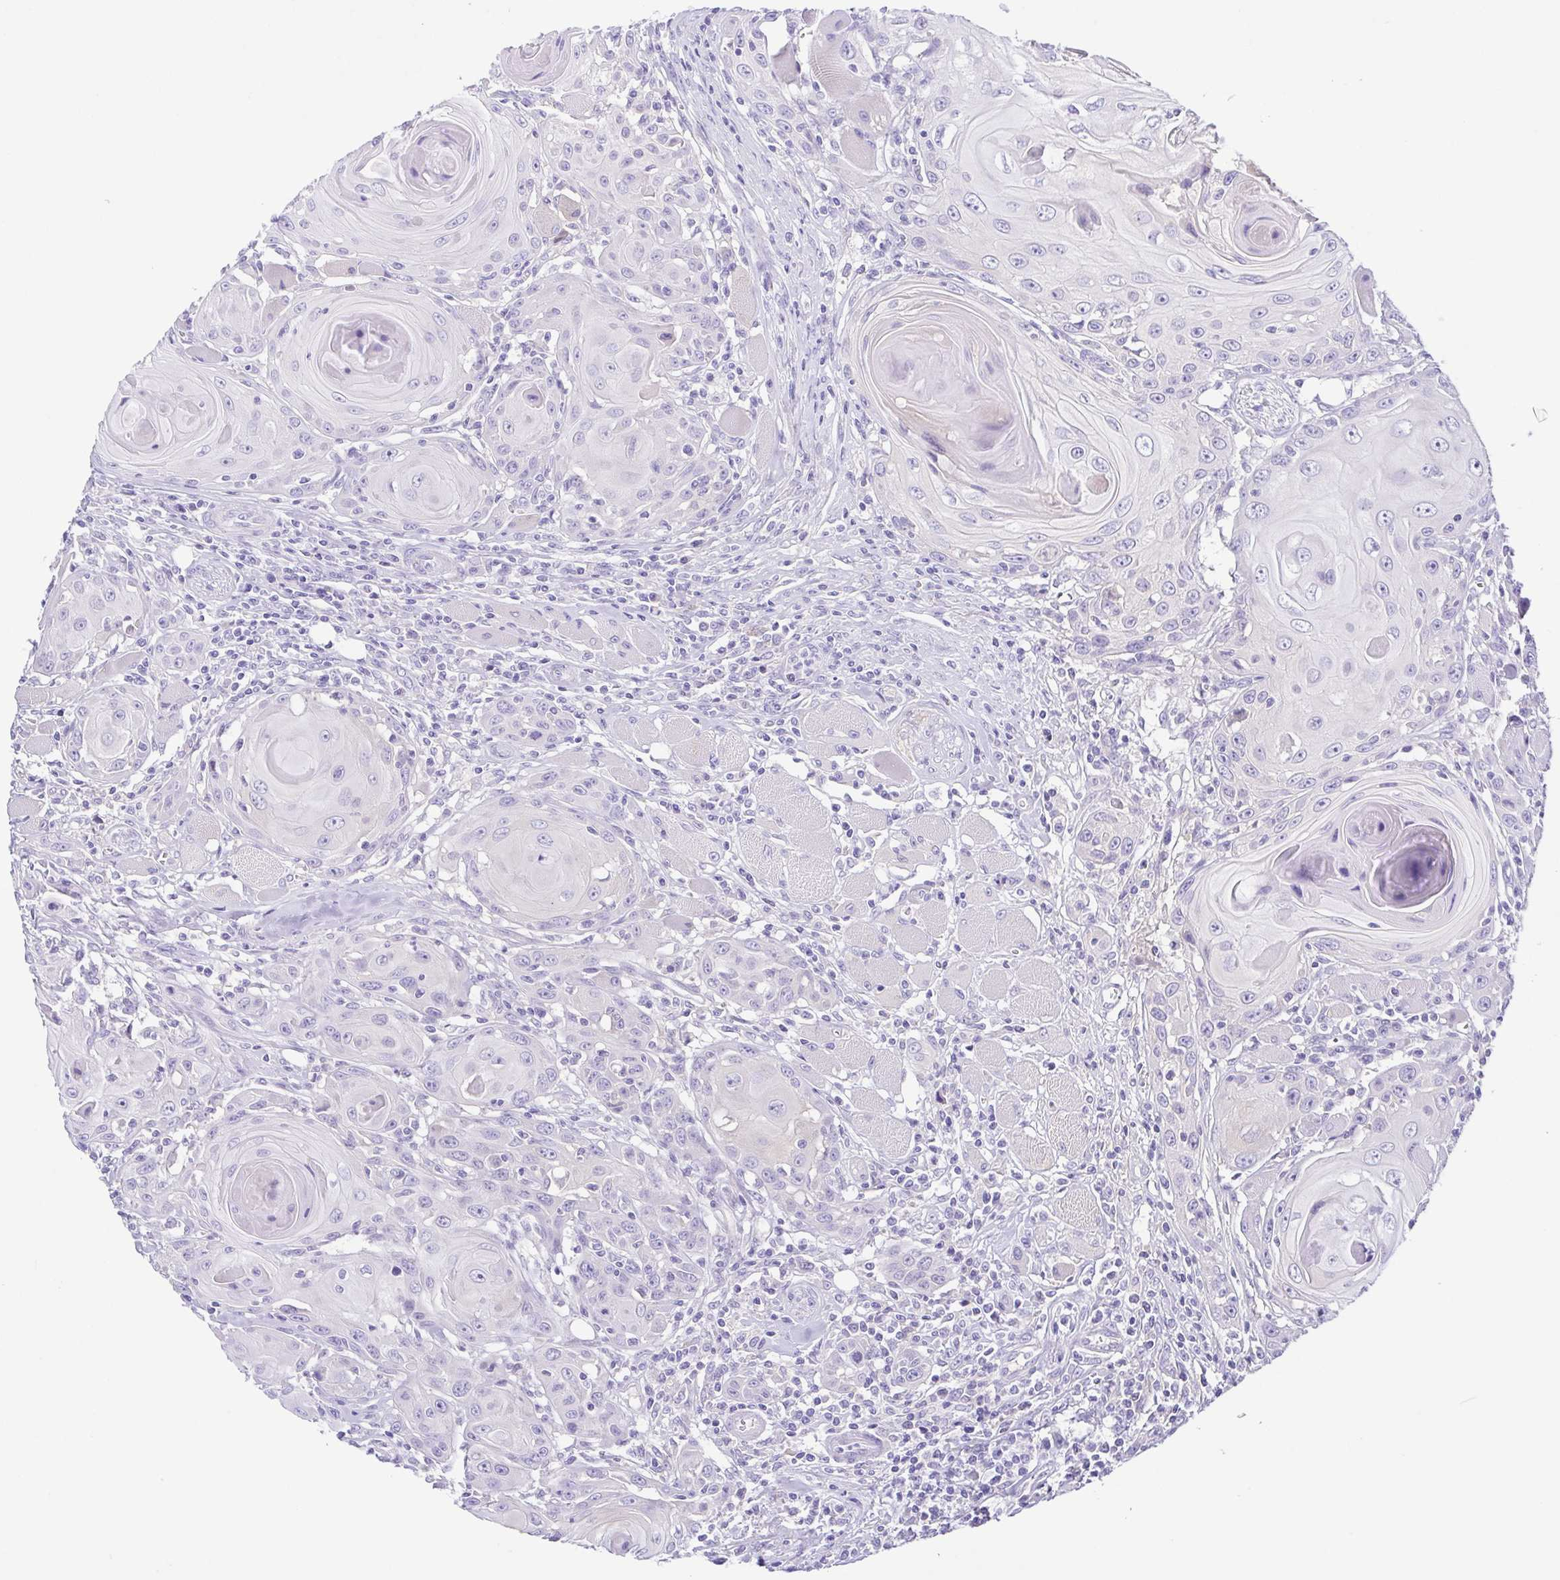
{"staining": {"intensity": "negative", "quantity": "none", "location": "none"}, "tissue": "head and neck cancer", "cell_type": "Tumor cells", "image_type": "cancer", "snomed": [{"axis": "morphology", "description": "Squamous cell carcinoma, NOS"}, {"axis": "topography", "description": "Head-Neck"}], "caption": "Tumor cells show no significant protein positivity in squamous cell carcinoma (head and neck).", "gene": "A1BG", "patient": {"sex": "female", "age": 80}}